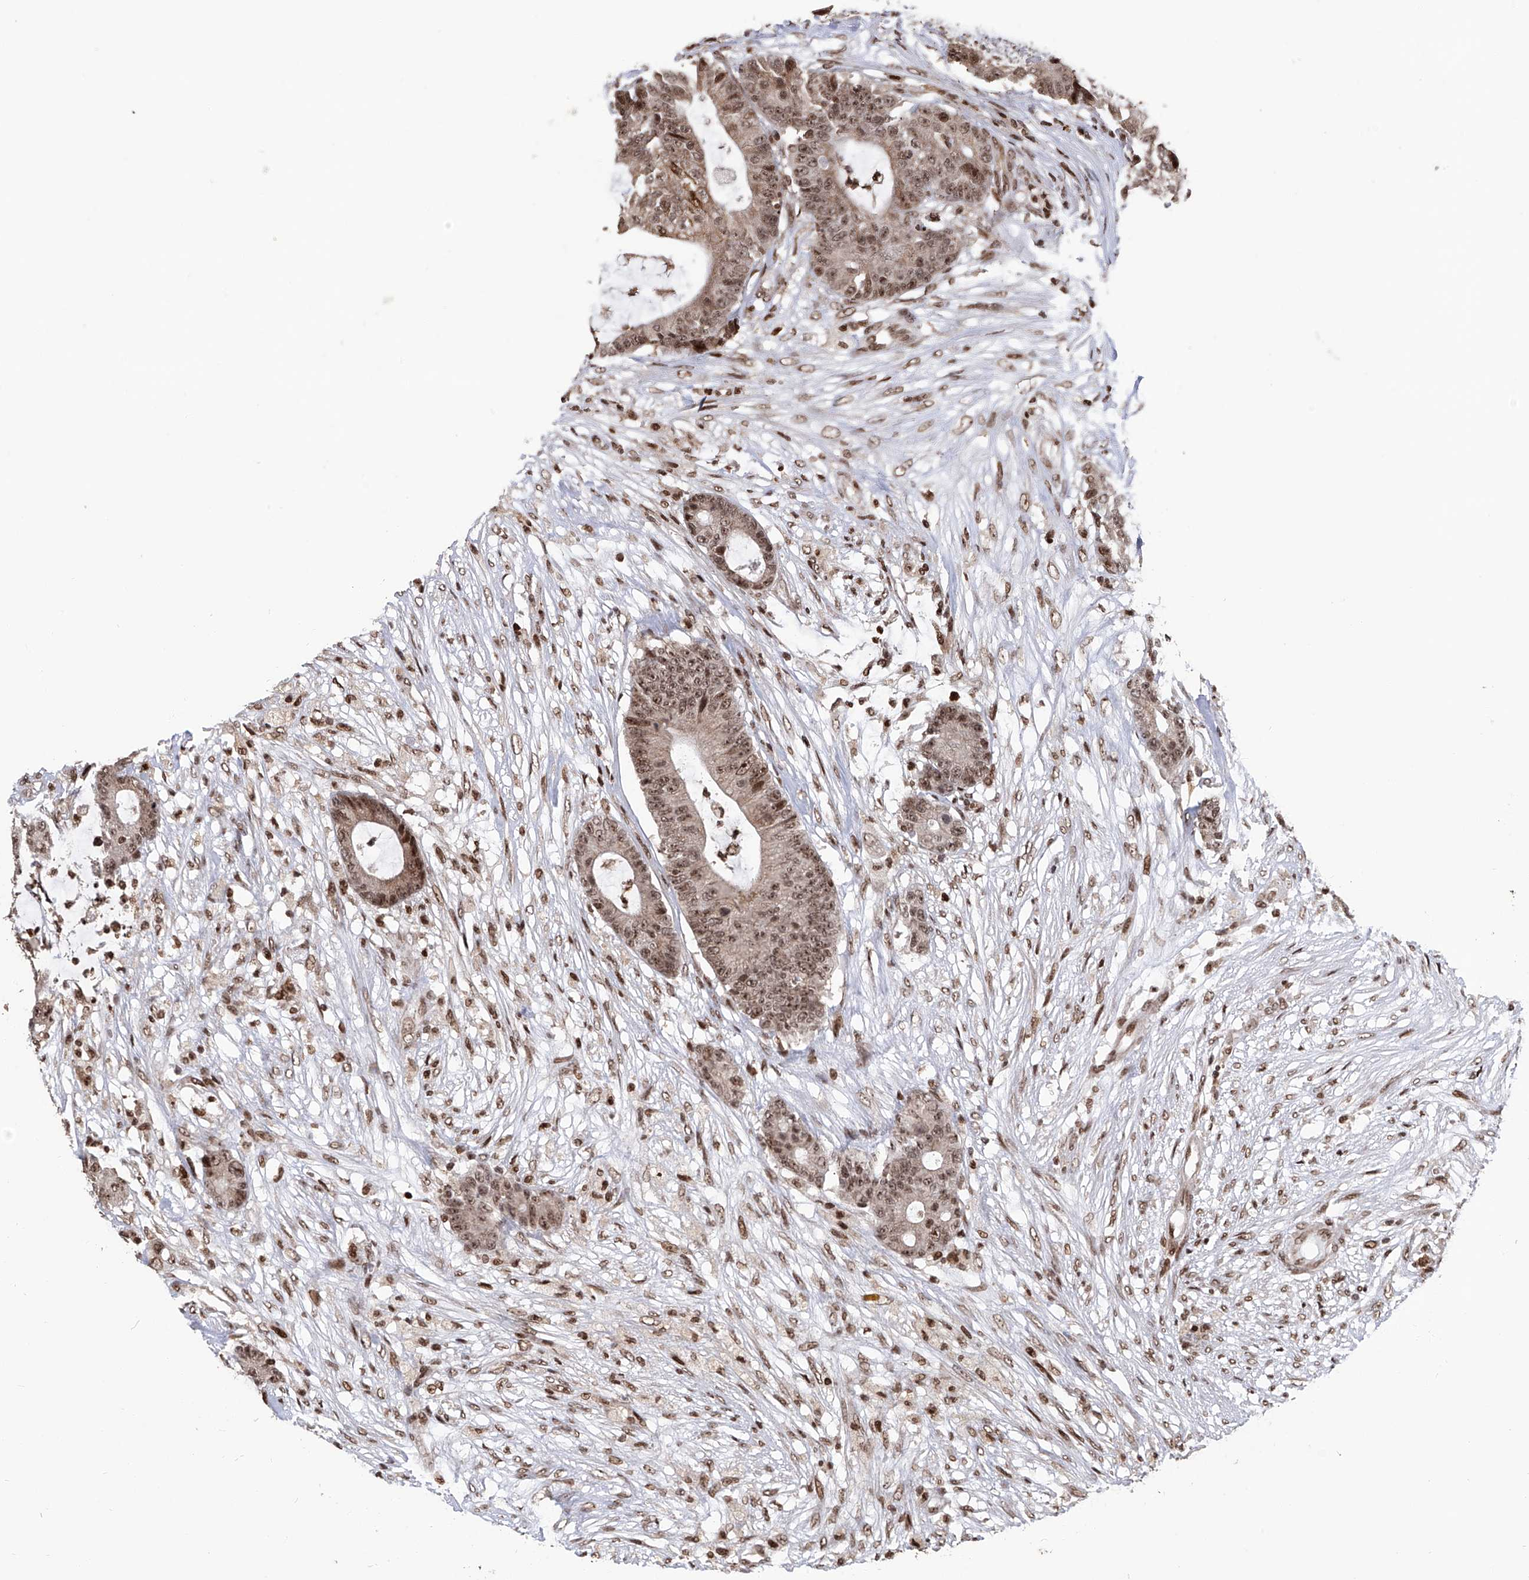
{"staining": {"intensity": "moderate", "quantity": ">75%", "location": "nuclear"}, "tissue": "colorectal cancer", "cell_type": "Tumor cells", "image_type": "cancer", "snomed": [{"axis": "morphology", "description": "Adenocarcinoma, NOS"}, {"axis": "topography", "description": "Colon"}], "caption": "Colorectal cancer (adenocarcinoma) stained with DAB immunohistochemistry (IHC) displays medium levels of moderate nuclear staining in approximately >75% of tumor cells. (DAB = brown stain, brightfield microscopy at high magnification).", "gene": "PAK1IP1", "patient": {"sex": "female", "age": 84}}